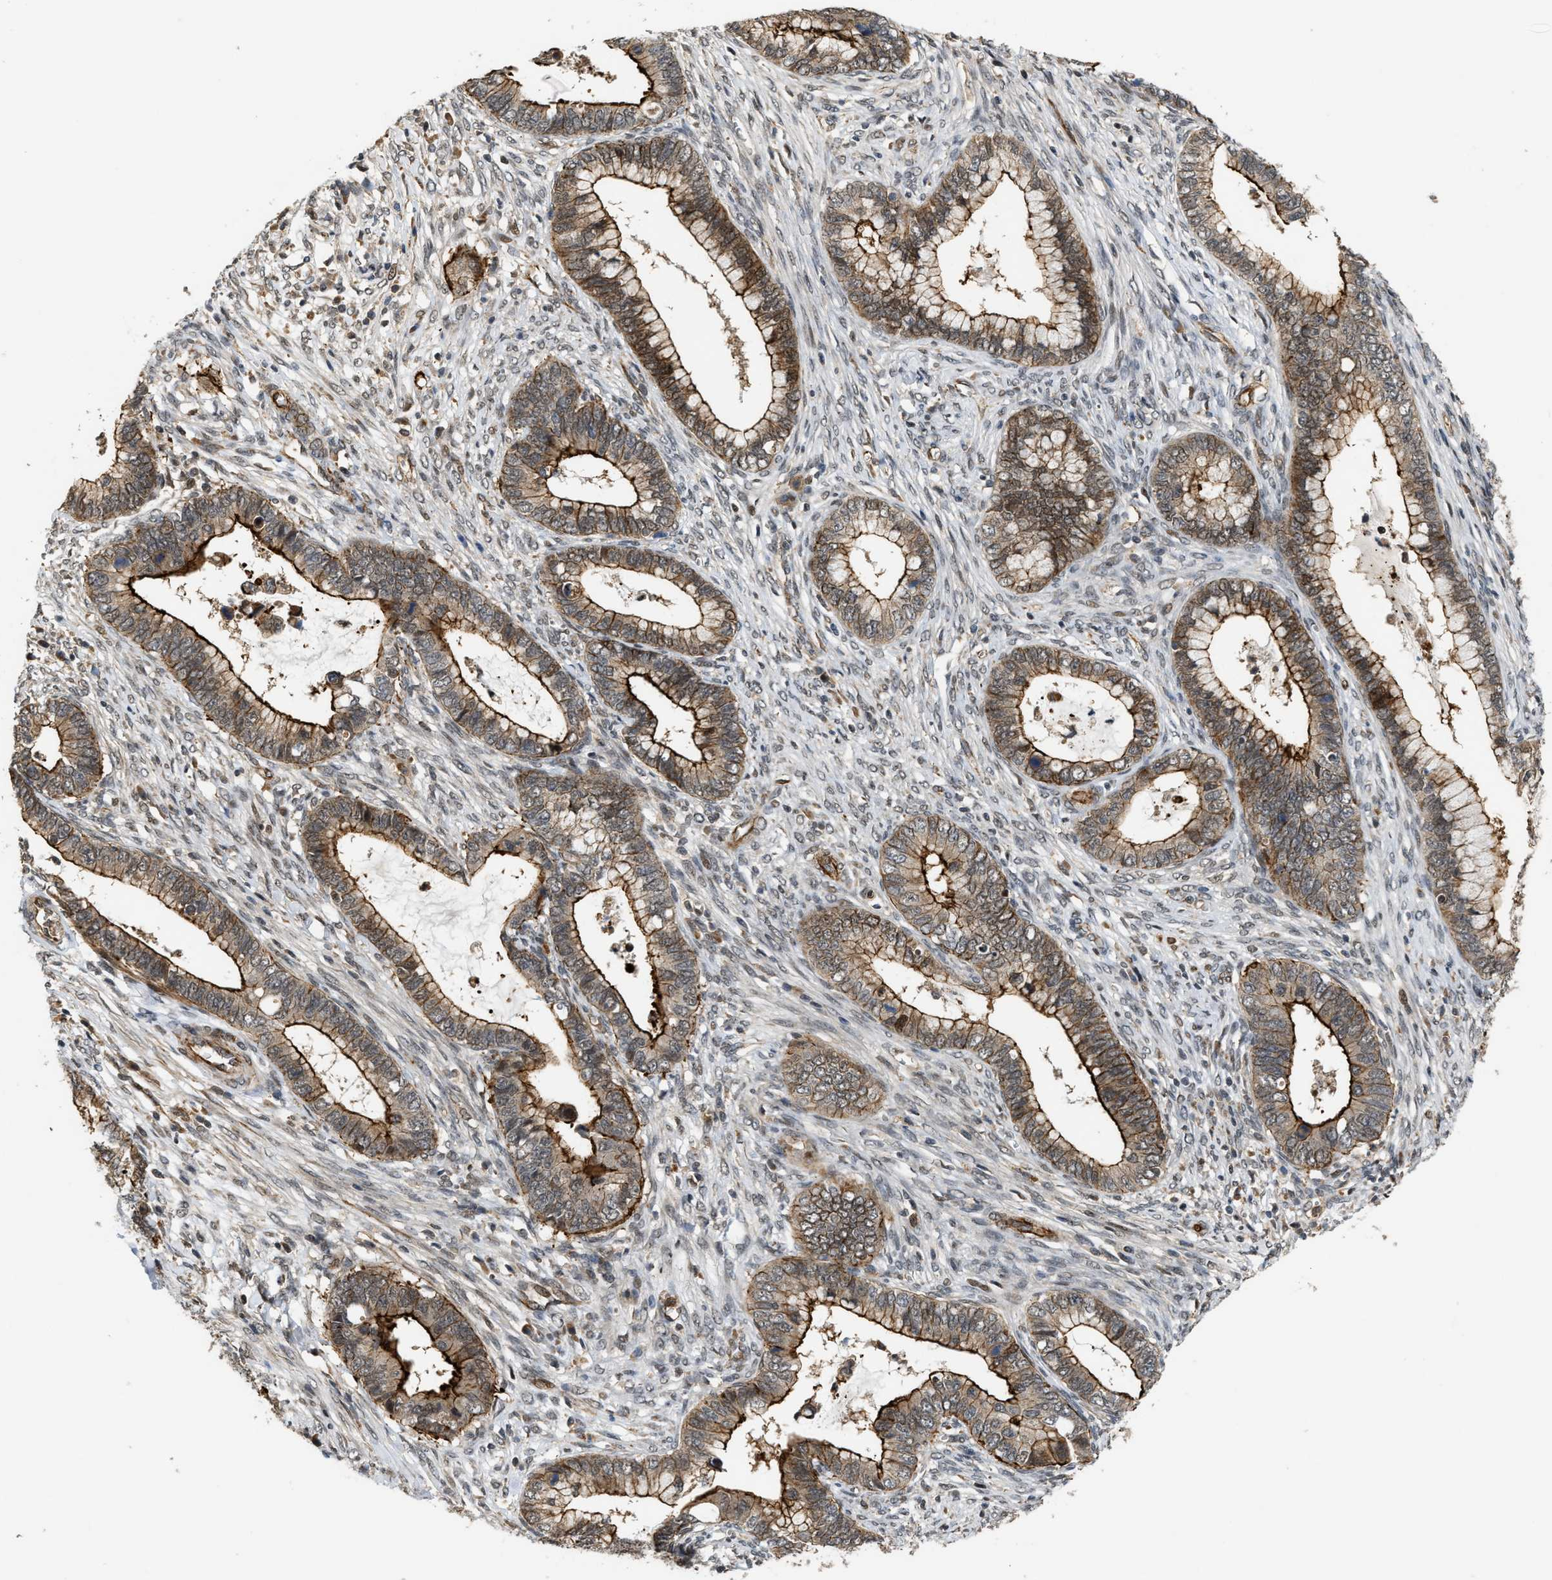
{"staining": {"intensity": "strong", "quantity": ">75%", "location": "cytoplasmic/membranous"}, "tissue": "cervical cancer", "cell_type": "Tumor cells", "image_type": "cancer", "snomed": [{"axis": "morphology", "description": "Adenocarcinoma, NOS"}, {"axis": "topography", "description": "Cervix"}], "caption": "Adenocarcinoma (cervical) stained for a protein (brown) exhibits strong cytoplasmic/membranous positive expression in about >75% of tumor cells.", "gene": "DPF2", "patient": {"sex": "female", "age": 44}}